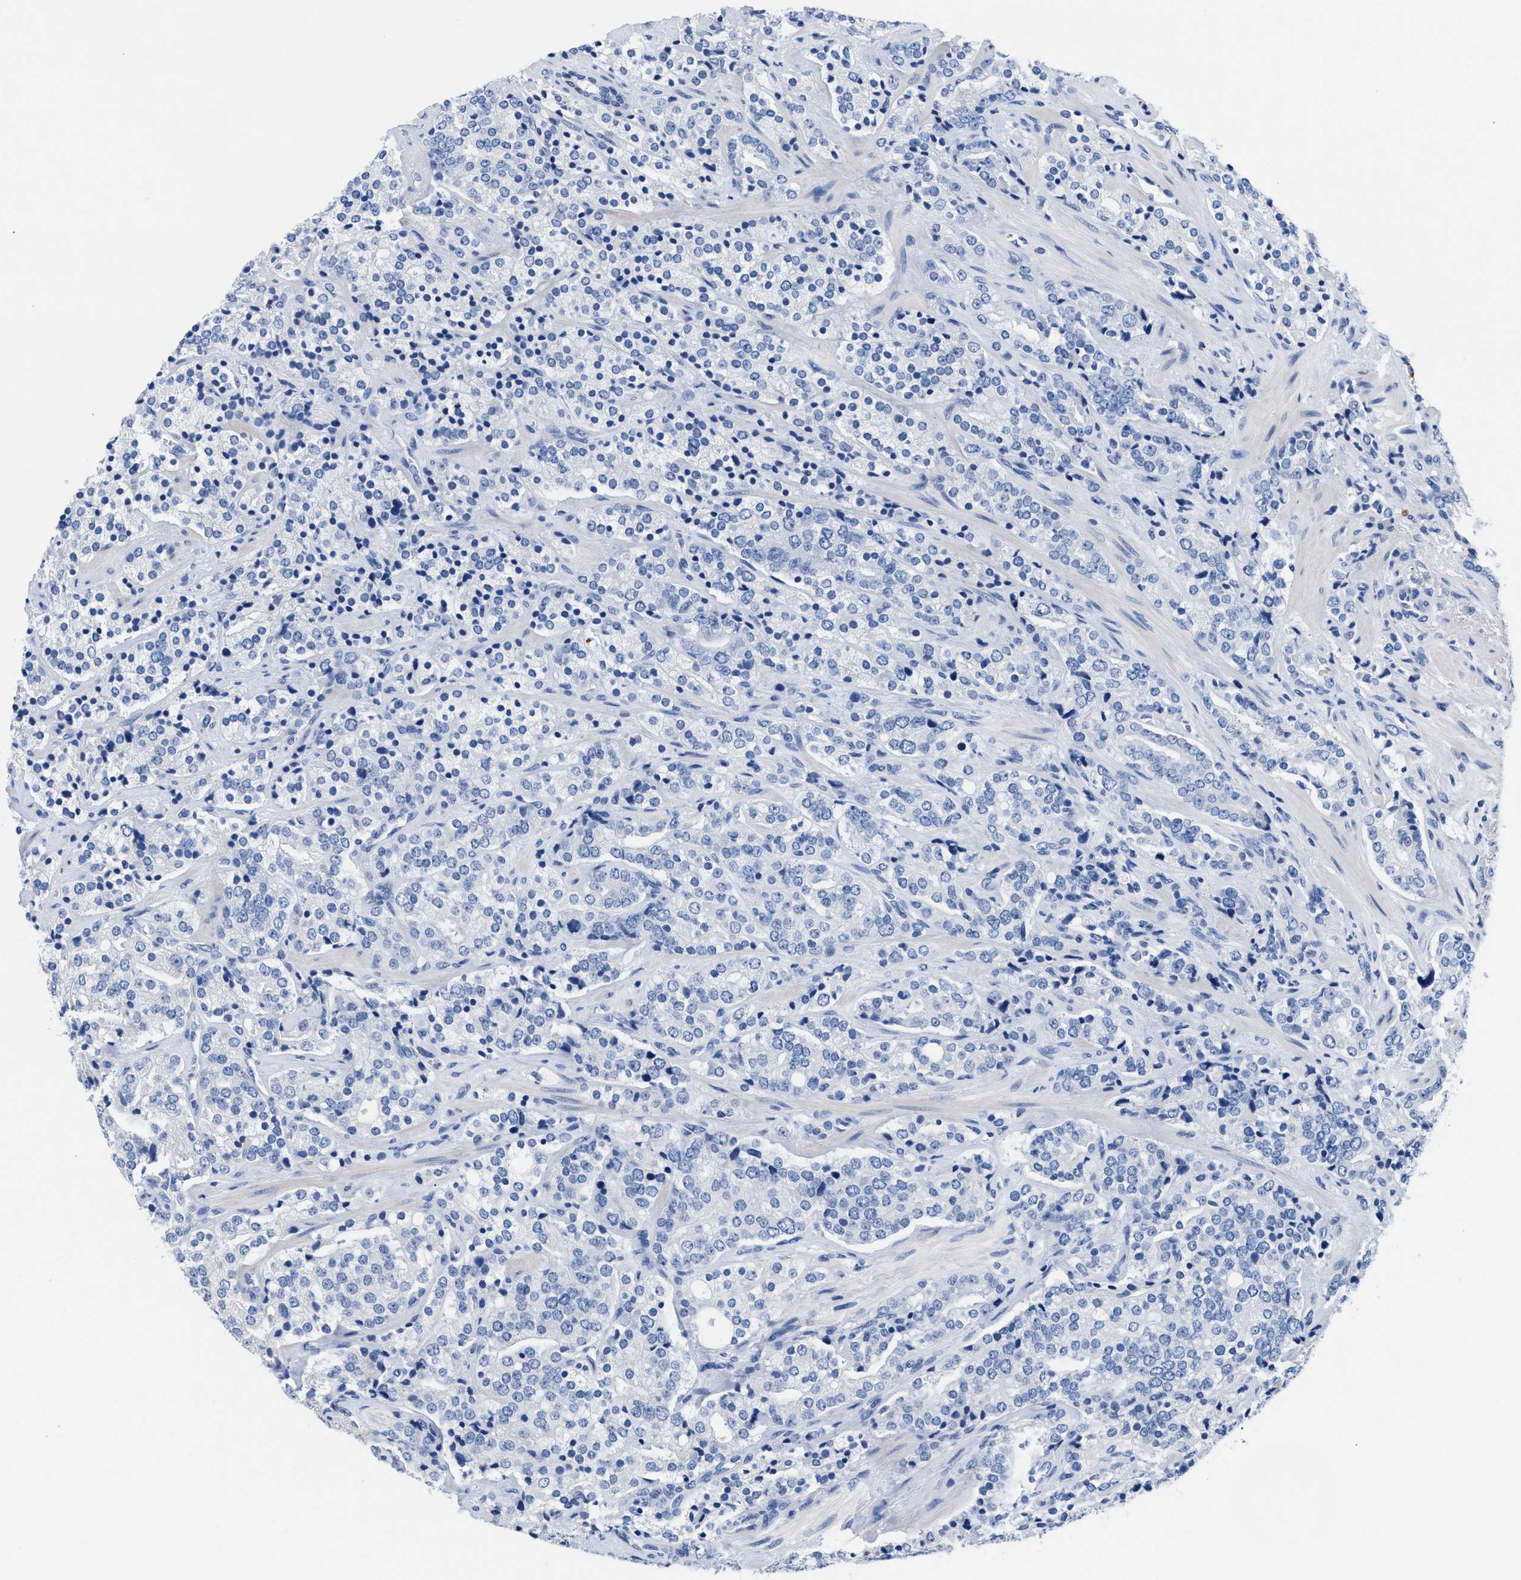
{"staining": {"intensity": "negative", "quantity": "none", "location": "none"}, "tissue": "prostate cancer", "cell_type": "Tumor cells", "image_type": "cancer", "snomed": [{"axis": "morphology", "description": "Adenocarcinoma, High grade"}, {"axis": "topography", "description": "Prostate"}], "caption": "This histopathology image is of prostate cancer stained with immunohistochemistry (IHC) to label a protein in brown with the nuclei are counter-stained blue. There is no staining in tumor cells. Brightfield microscopy of immunohistochemistry (IHC) stained with DAB (brown) and hematoxylin (blue), captured at high magnification.", "gene": "SLFN13", "patient": {"sex": "male", "age": 71}}